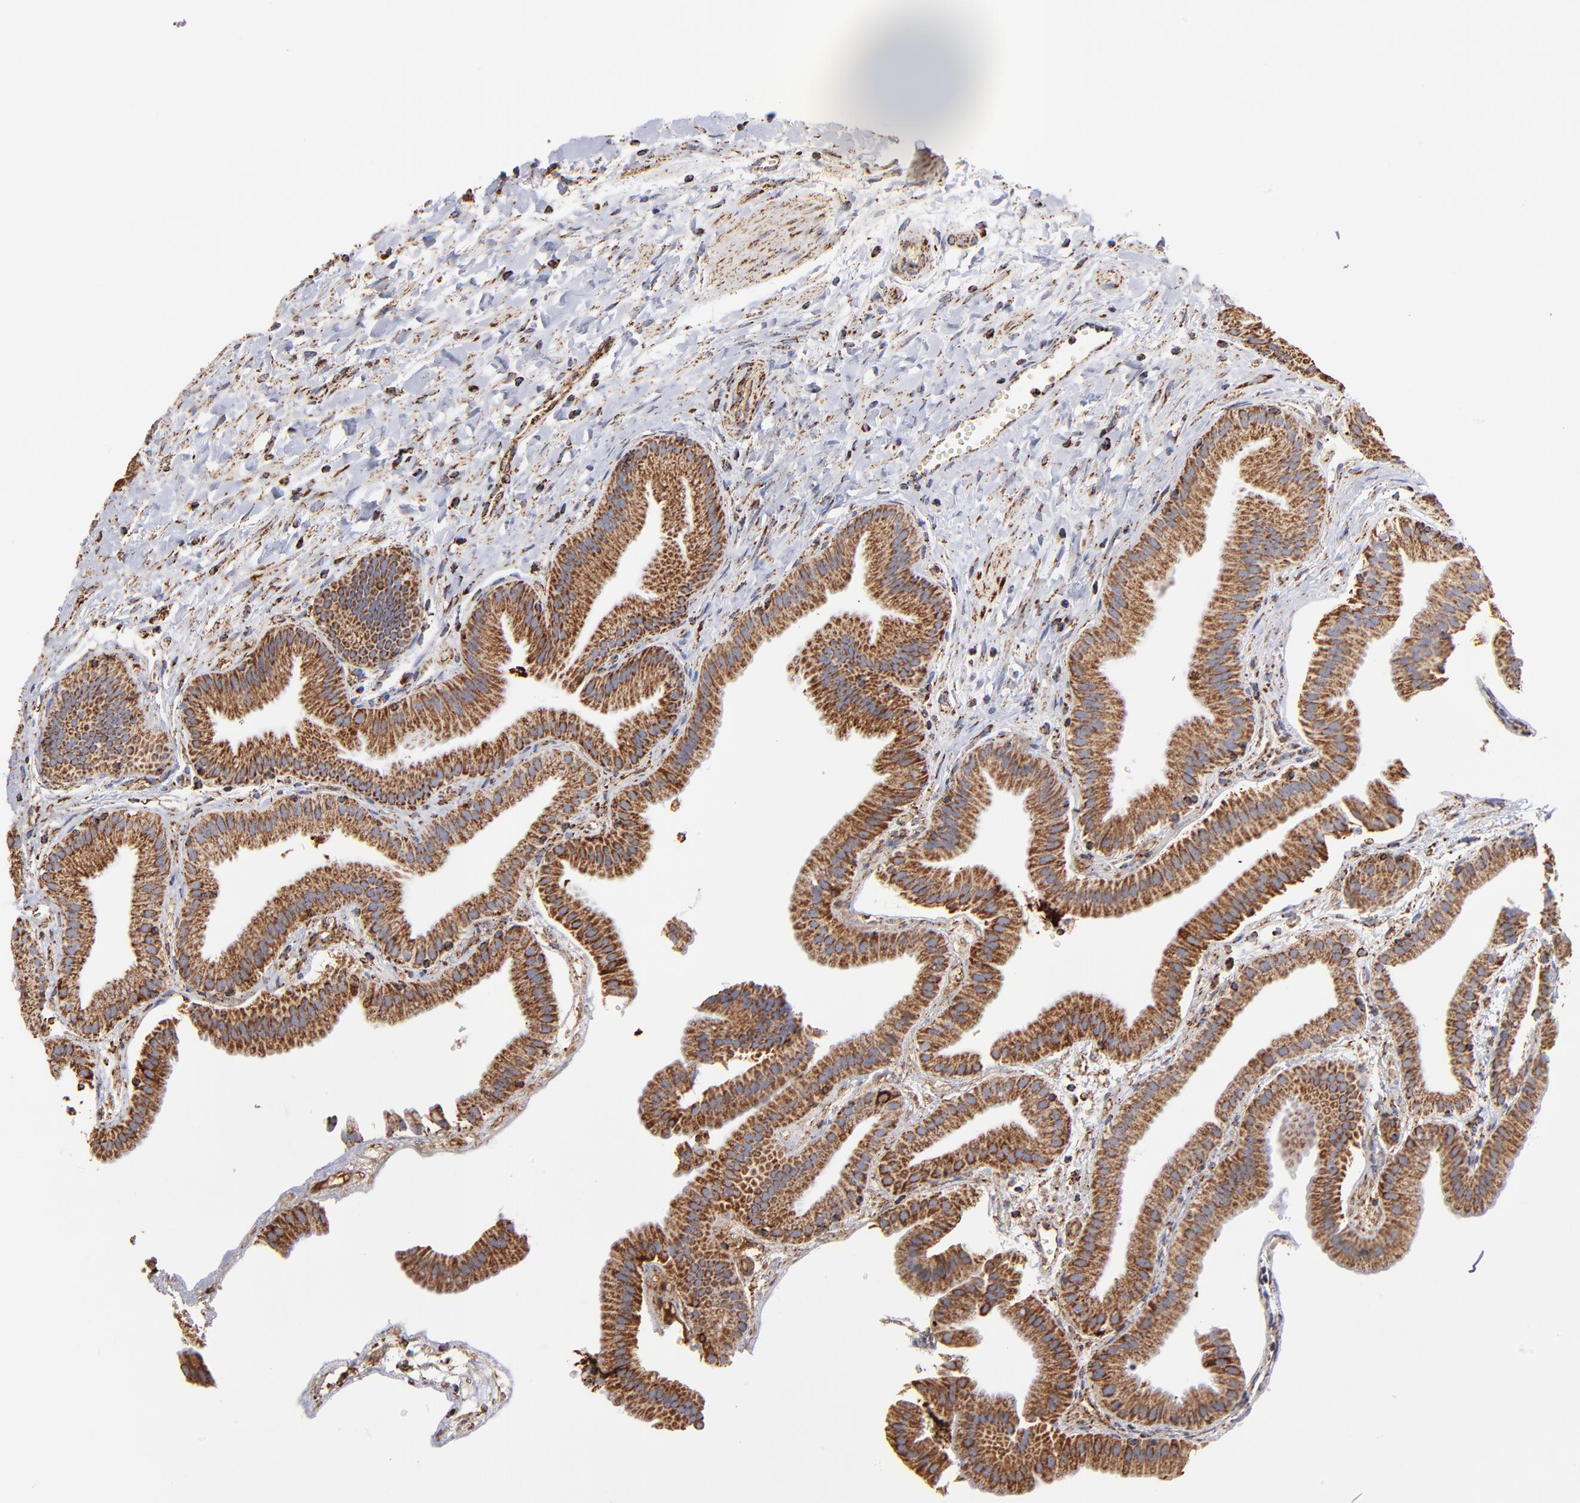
{"staining": {"intensity": "strong", "quantity": ">75%", "location": "cytoplasmic/membranous"}, "tissue": "gallbladder", "cell_type": "Glandular cells", "image_type": "normal", "snomed": [{"axis": "morphology", "description": "Normal tissue, NOS"}, {"axis": "topography", "description": "Gallbladder"}], "caption": "High-magnification brightfield microscopy of benign gallbladder stained with DAB (brown) and counterstained with hematoxylin (blue). glandular cells exhibit strong cytoplasmic/membranous expression is seen in about>75% of cells. Ihc stains the protein in brown and the nuclei are stained blue.", "gene": "PHB1", "patient": {"sex": "female", "age": 63}}